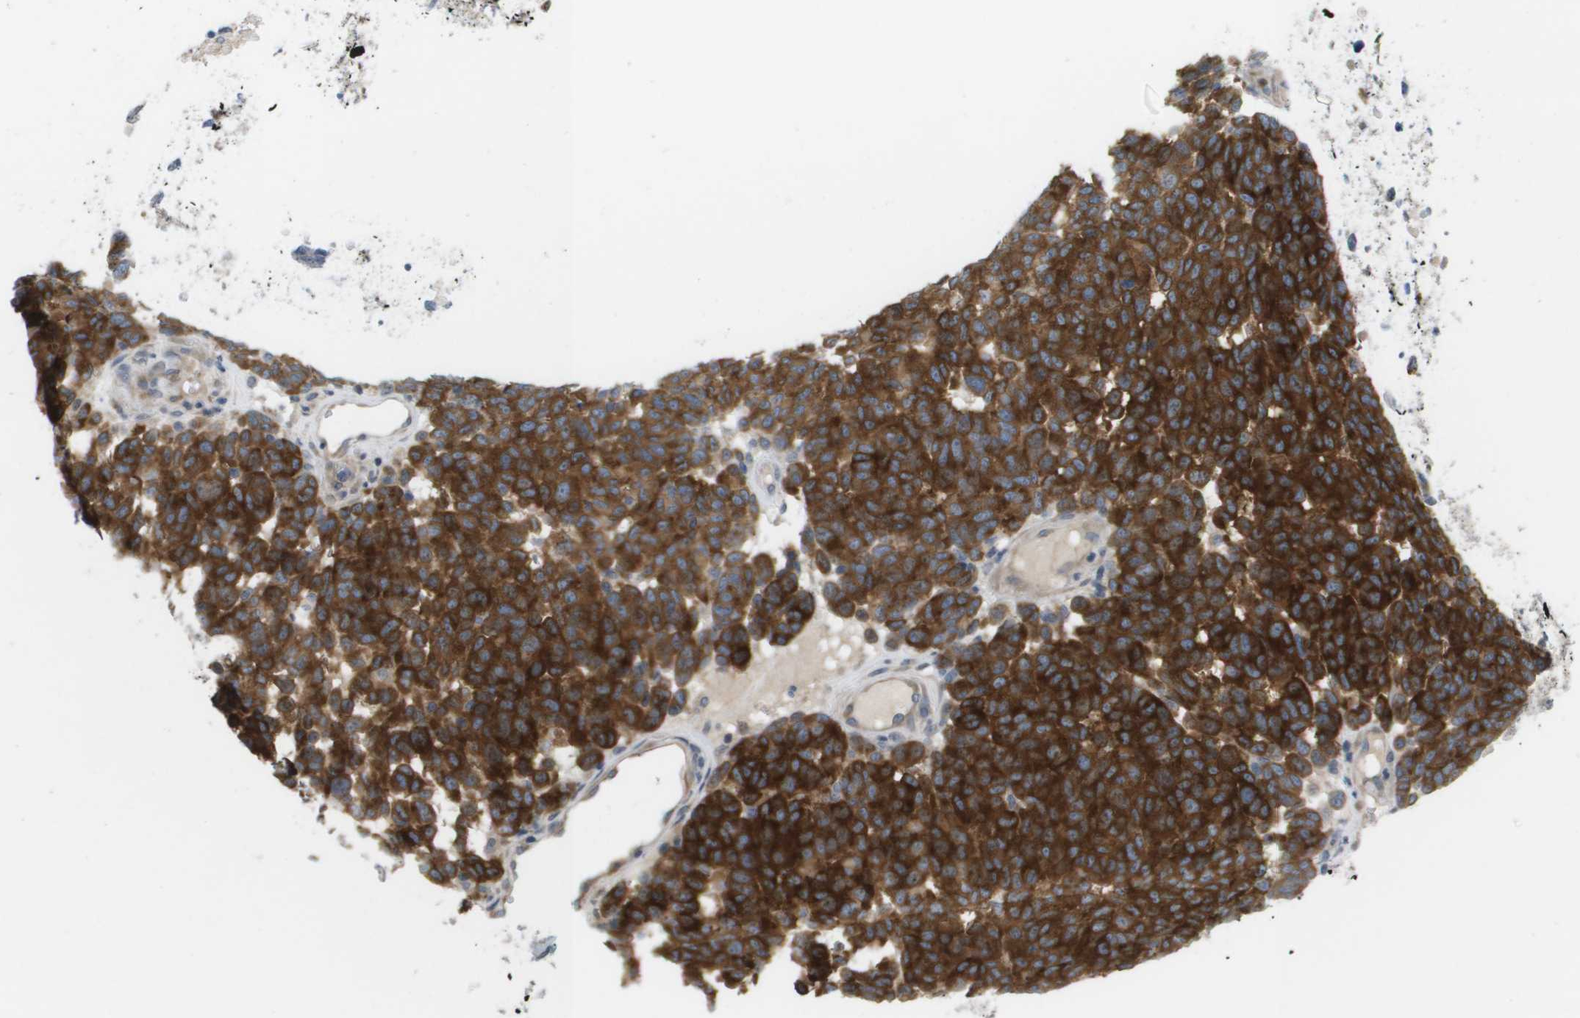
{"staining": {"intensity": "strong", "quantity": ">75%", "location": "cytoplasmic/membranous"}, "tissue": "melanoma", "cell_type": "Tumor cells", "image_type": "cancer", "snomed": [{"axis": "morphology", "description": "Malignant melanoma, NOS"}, {"axis": "topography", "description": "Skin"}], "caption": "Immunohistochemical staining of malignant melanoma exhibits high levels of strong cytoplasmic/membranous staining in approximately >75% of tumor cells. (Brightfield microscopy of DAB IHC at high magnification).", "gene": "MARCHF8", "patient": {"sex": "male", "age": 59}}